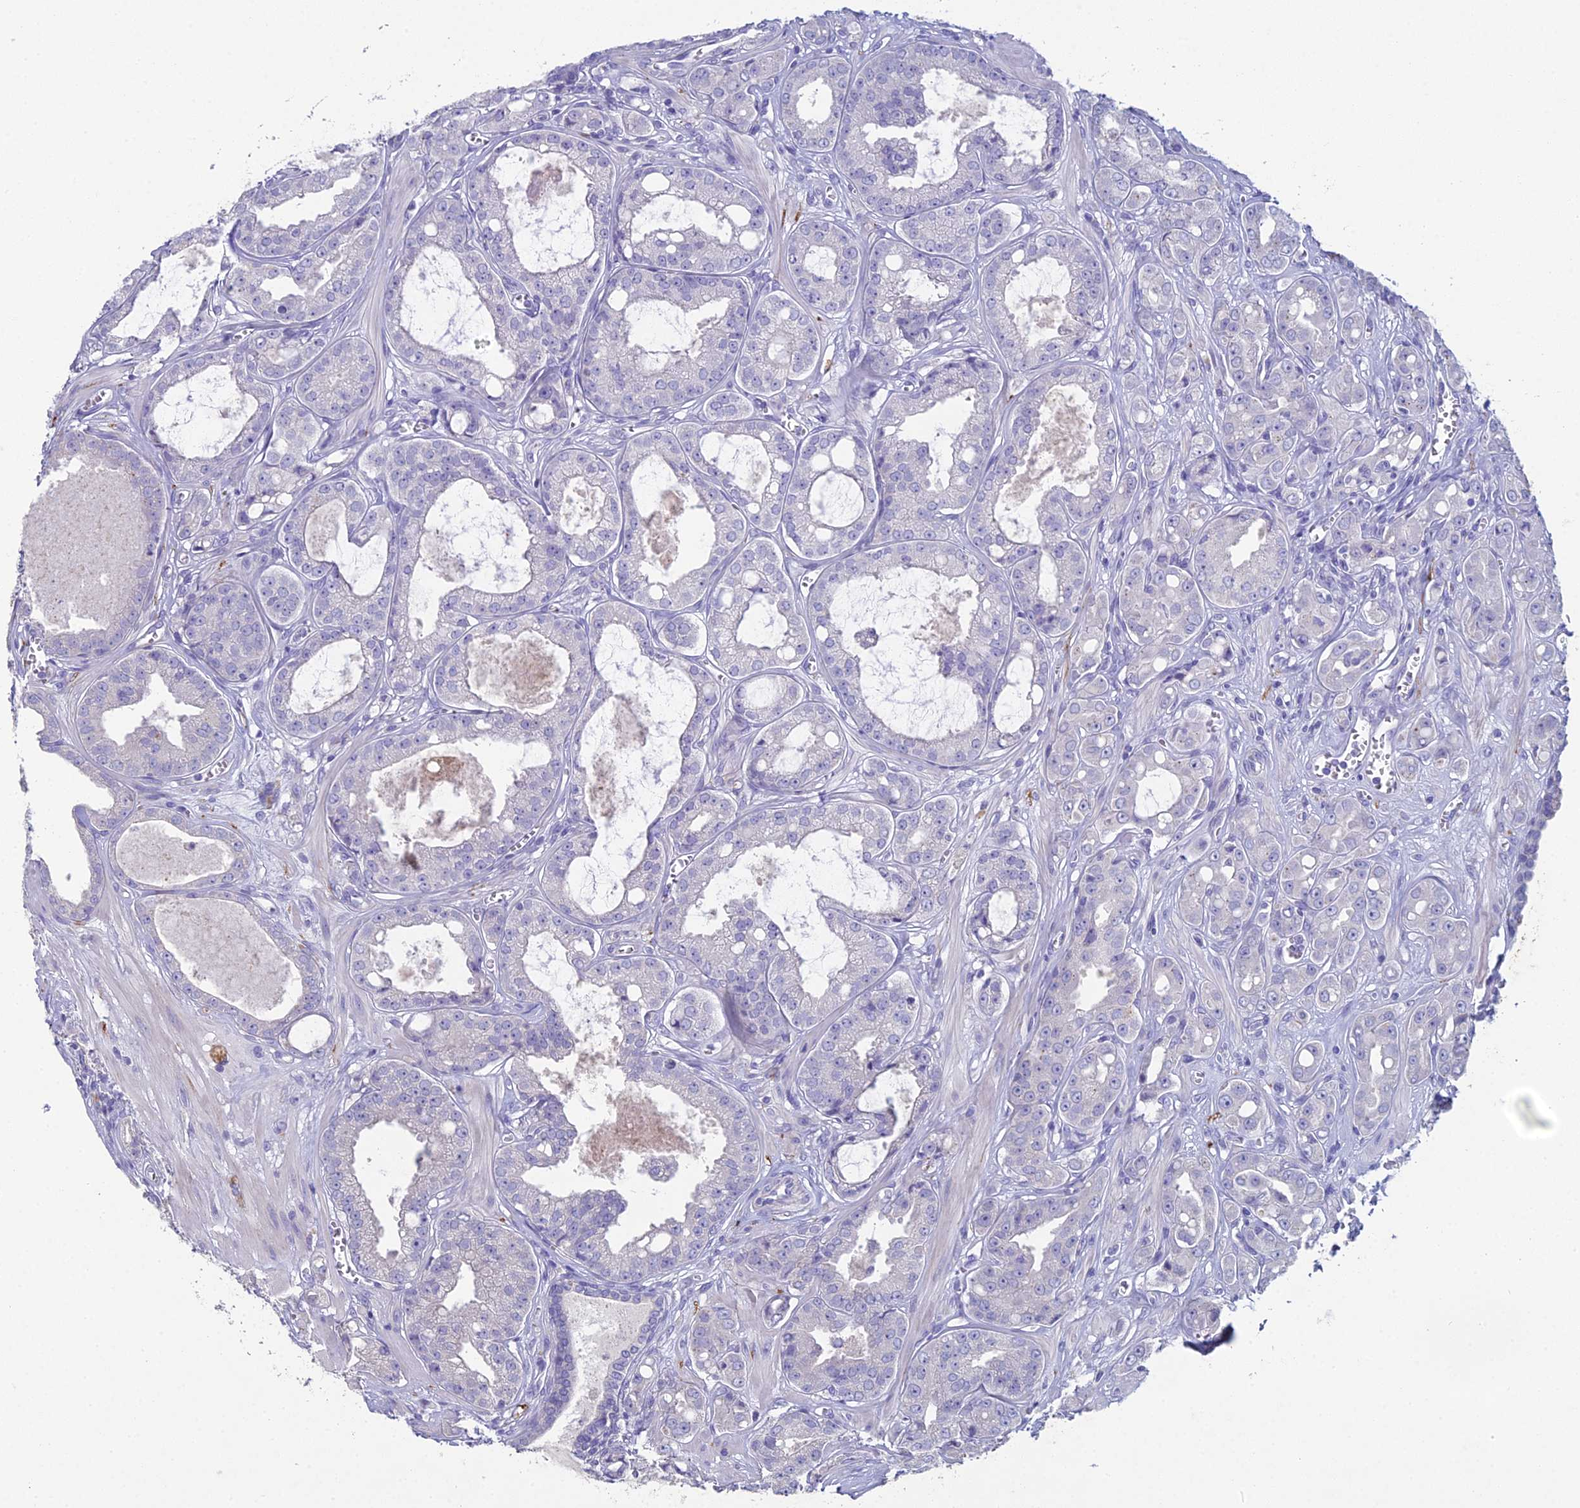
{"staining": {"intensity": "negative", "quantity": "none", "location": "none"}, "tissue": "prostate cancer", "cell_type": "Tumor cells", "image_type": "cancer", "snomed": [{"axis": "morphology", "description": "Adenocarcinoma, High grade"}, {"axis": "topography", "description": "Prostate"}], "caption": "The photomicrograph exhibits no staining of tumor cells in prostate adenocarcinoma (high-grade). (DAB IHC with hematoxylin counter stain).", "gene": "NCAM1", "patient": {"sex": "male", "age": 74}}